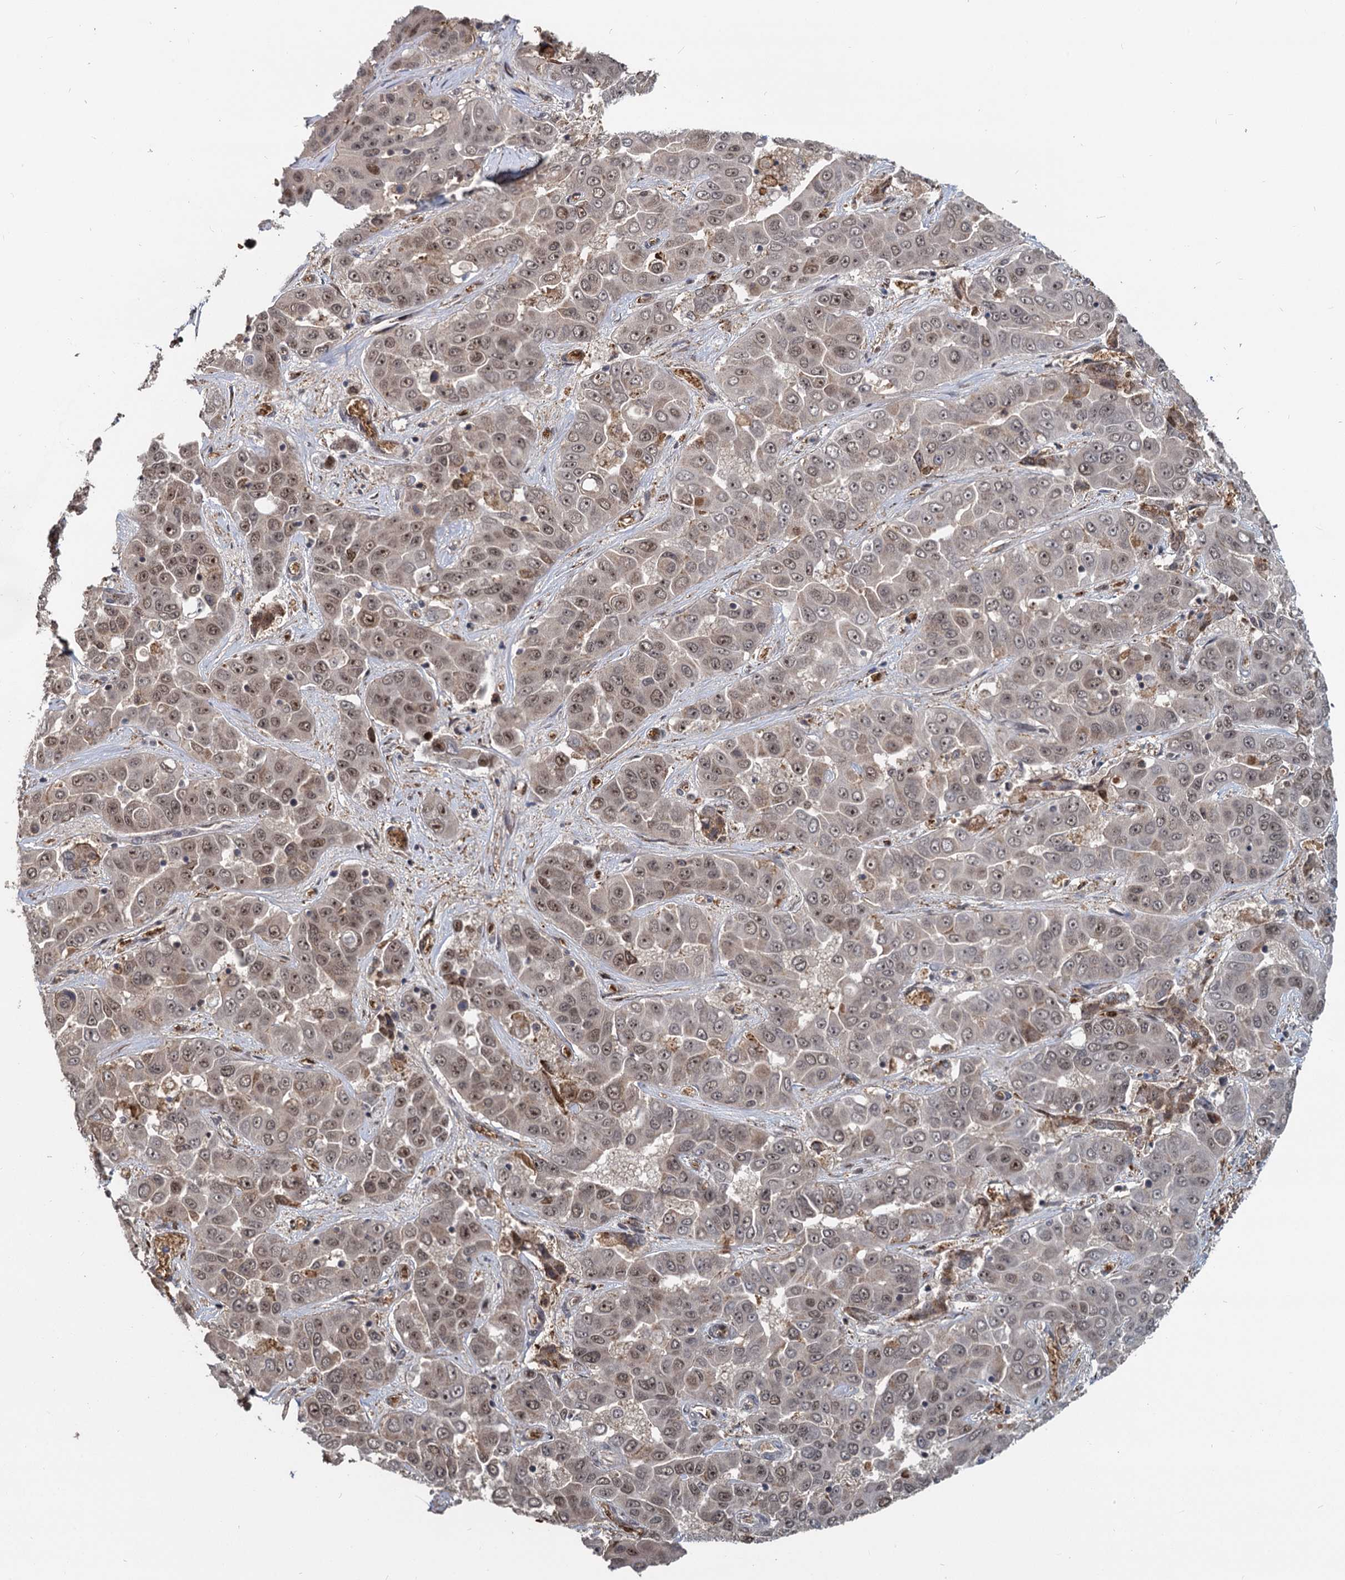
{"staining": {"intensity": "moderate", "quantity": "25%-75%", "location": "nuclear"}, "tissue": "liver cancer", "cell_type": "Tumor cells", "image_type": "cancer", "snomed": [{"axis": "morphology", "description": "Cholangiocarcinoma"}, {"axis": "topography", "description": "Liver"}], "caption": "An immunohistochemistry (IHC) histopathology image of tumor tissue is shown. Protein staining in brown highlights moderate nuclear positivity in cholangiocarcinoma (liver) within tumor cells.", "gene": "FANCI", "patient": {"sex": "female", "age": 52}}